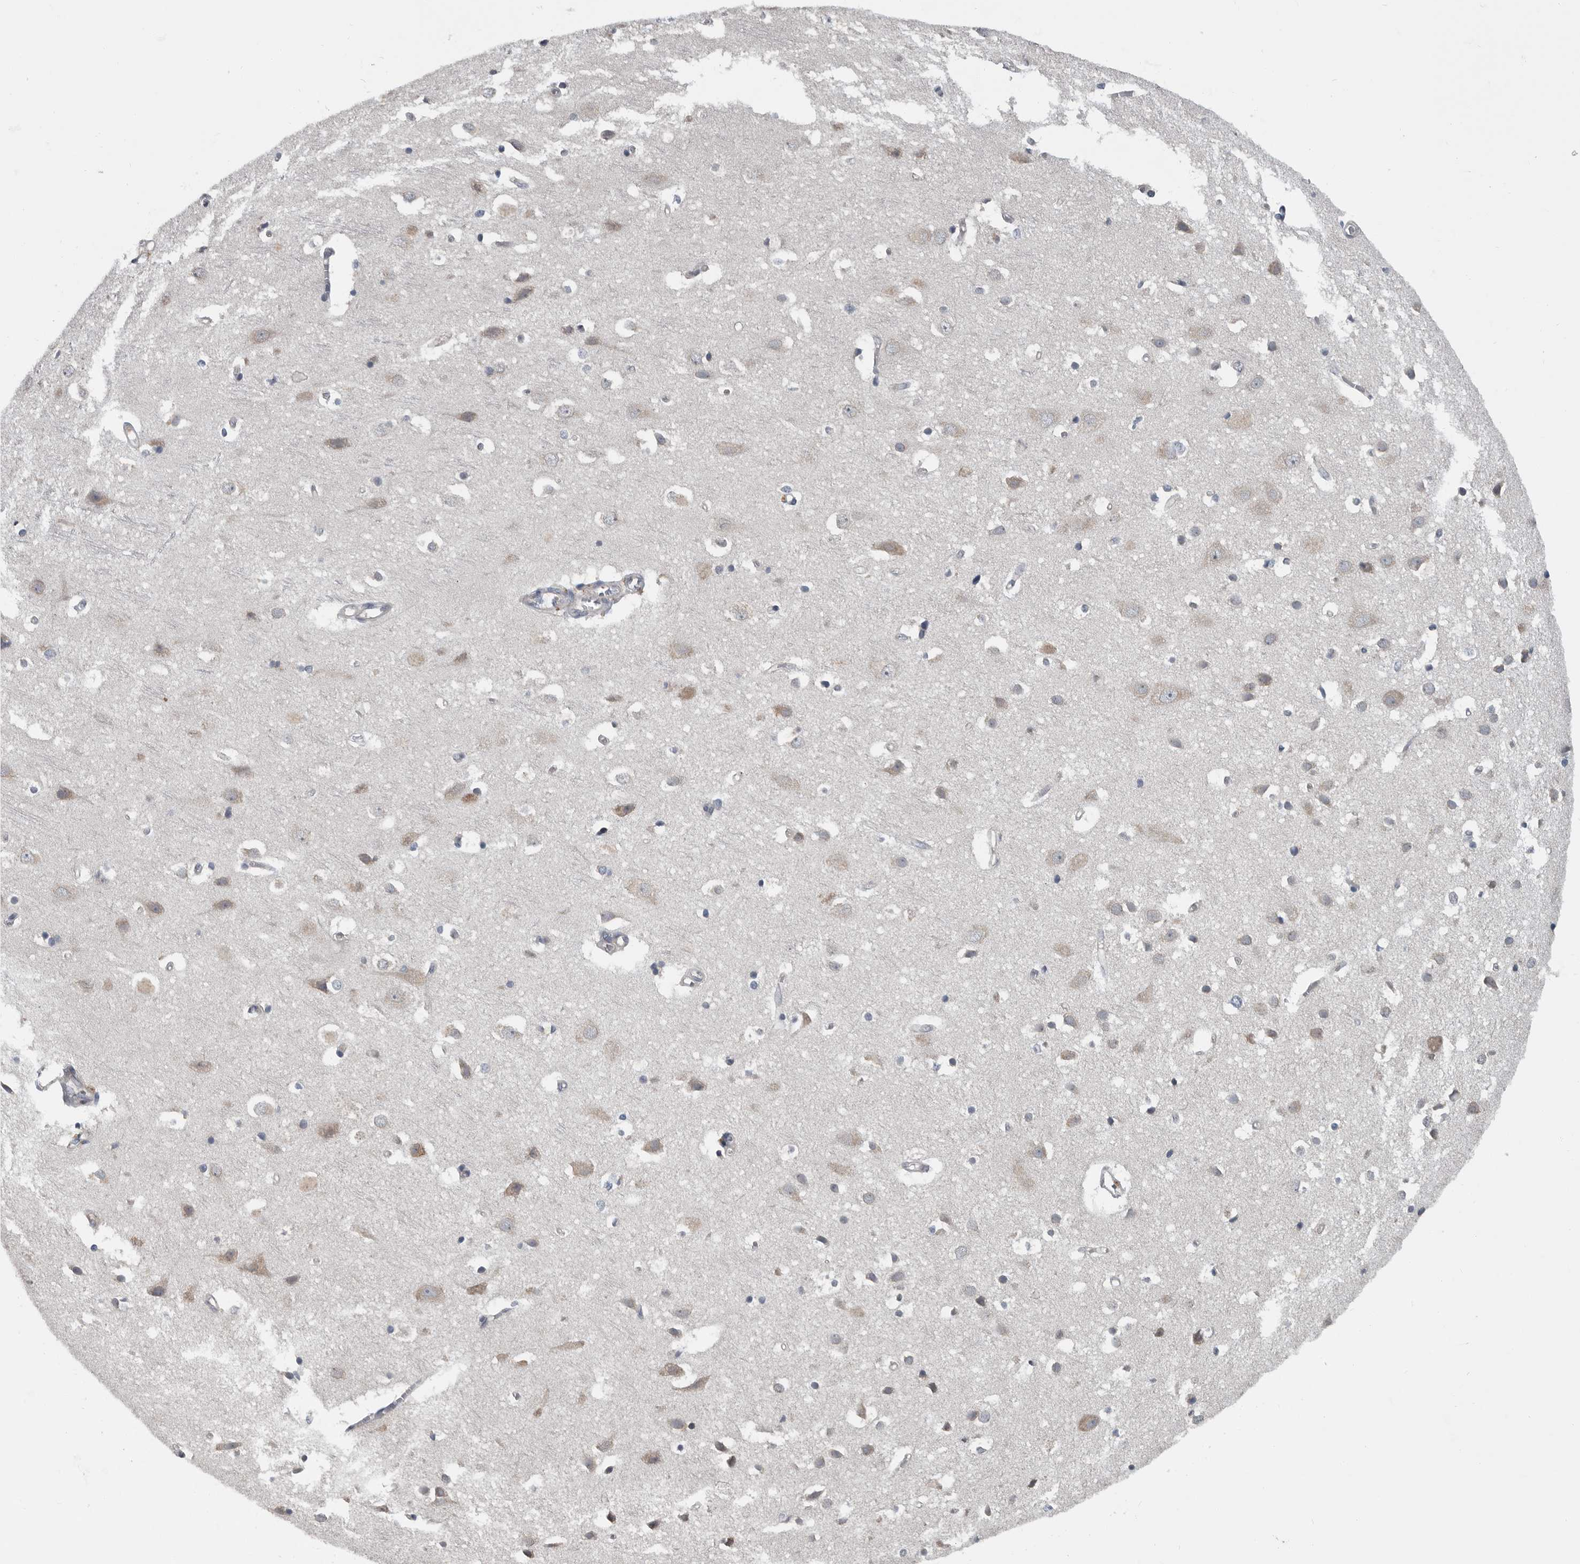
{"staining": {"intensity": "negative", "quantity": "none", "location": "none"}, "tissue": "cerebral cortex", "cell_type": "Endothelial cells", "image_type": "normal", "snomed": [{"axis": "morphology", "description": "Normal tissue, NOS"}, {"axis": "topography", "description": "Cerebral cortex"}], "caption": "Immunohistochemistry (IHC) micrograph of unremarkable cerebral cortex: human cerebral cortex stained with DAB (3,3'-diaminobenzidine) demonstrates no significant protein expression in endothelial cells. (DAB (3,3'-diaminobenzidine) immunohistochemistry (IHC) with hematoxylin counter stain).", "gene": "TMEM199", "patient": {"sex": "male", "age": 54}}